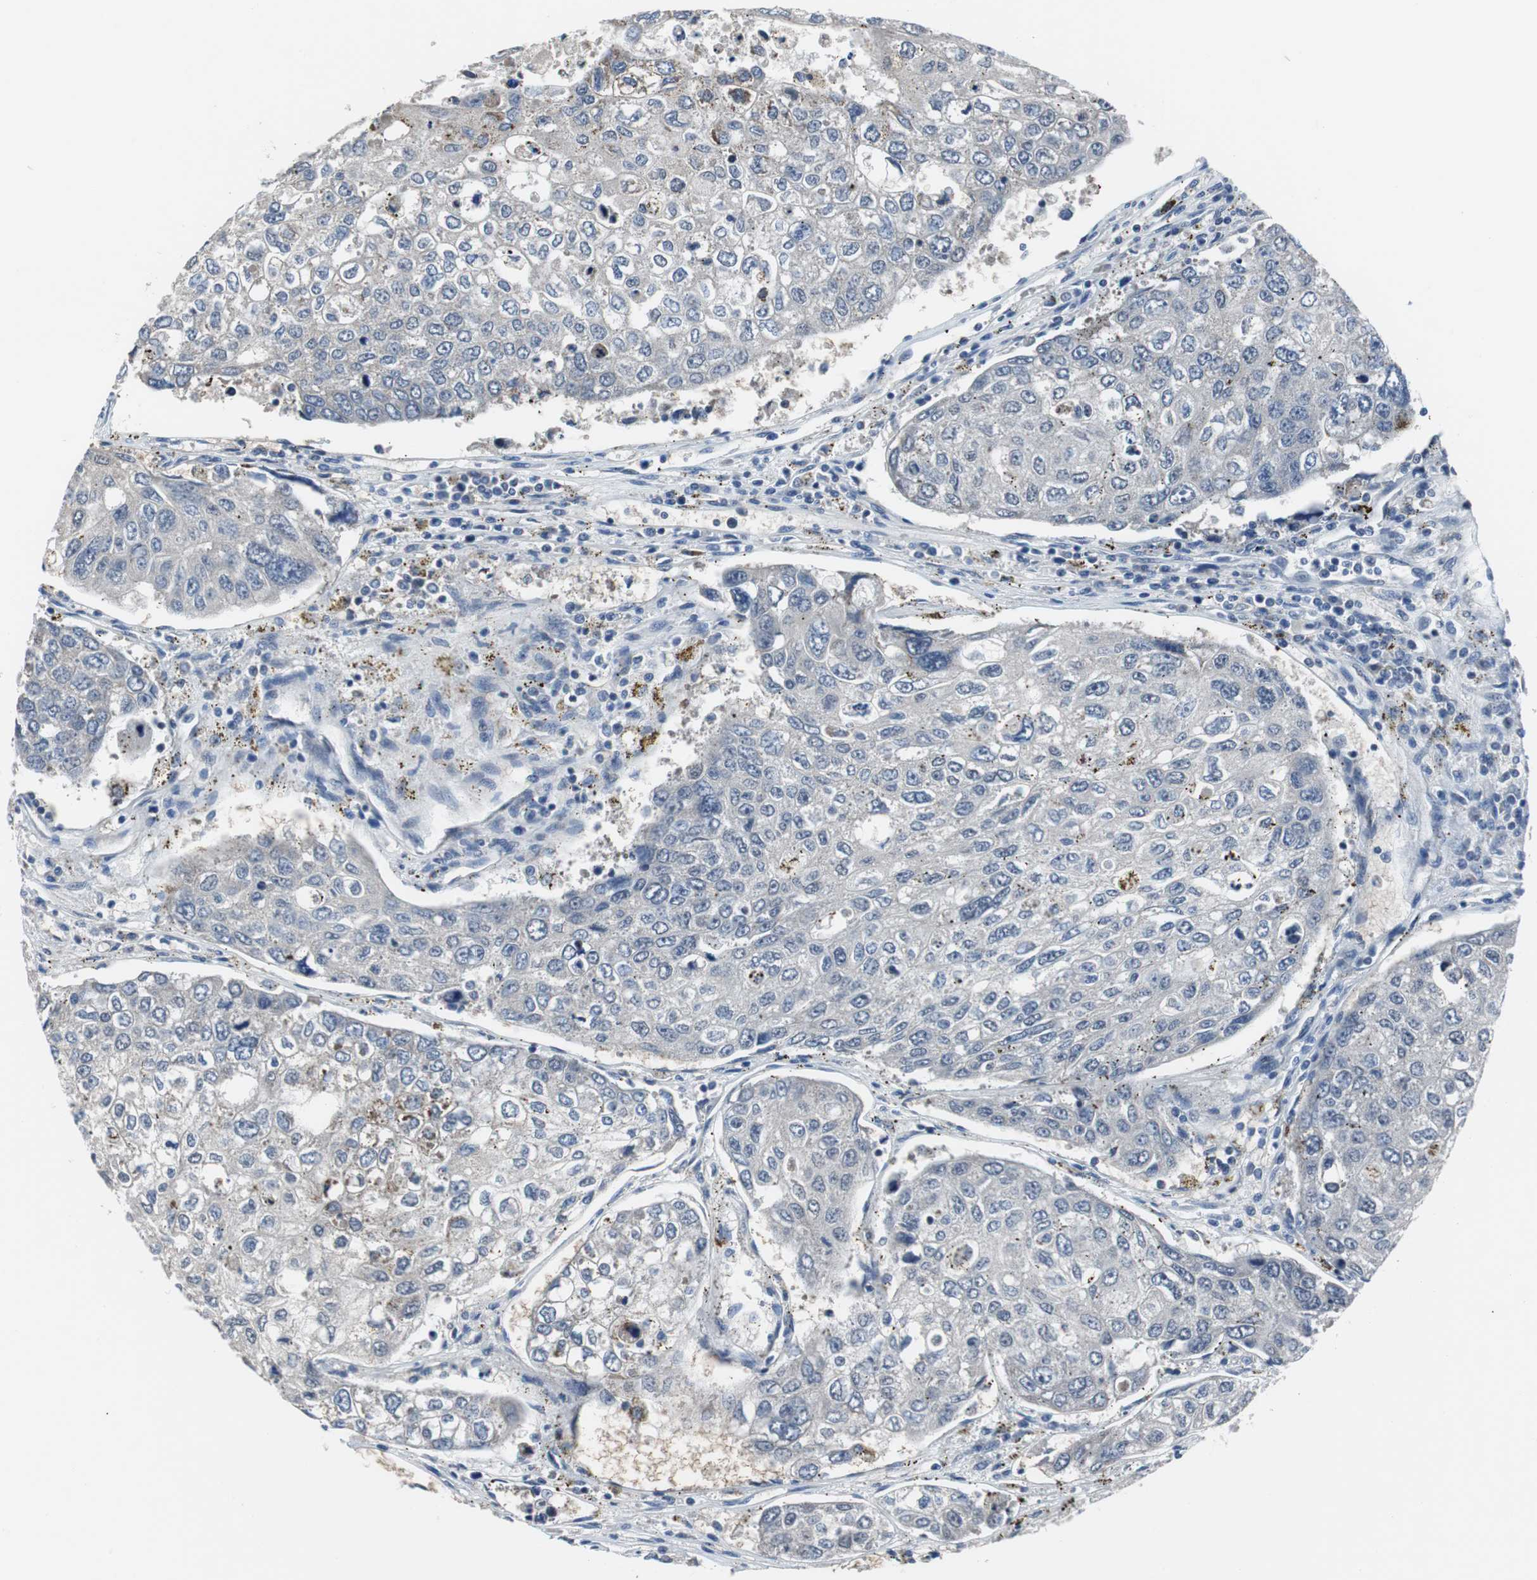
{"staining": {"intensity": "weak", "quantity": "<25%", "location": "cytoplasmic/membranous,nuclear"}, "tissue": "urothelial cancer", "cell_type": "Tumor cells", "image_type": "cancer", "snomed": [{"axis": "morphology", "description": "Urothelial carcinoma, High grade"}, {"axis": "topography", "description": "Lymph node"}, {"axis": "topography", "description": "Urinary bladder"}], "caption": "Urothelial cancer stained for a protein using IHC shows no staining tumor cells.", "gene": "TP63", "patient": {"sex": "male", "age": 51}}